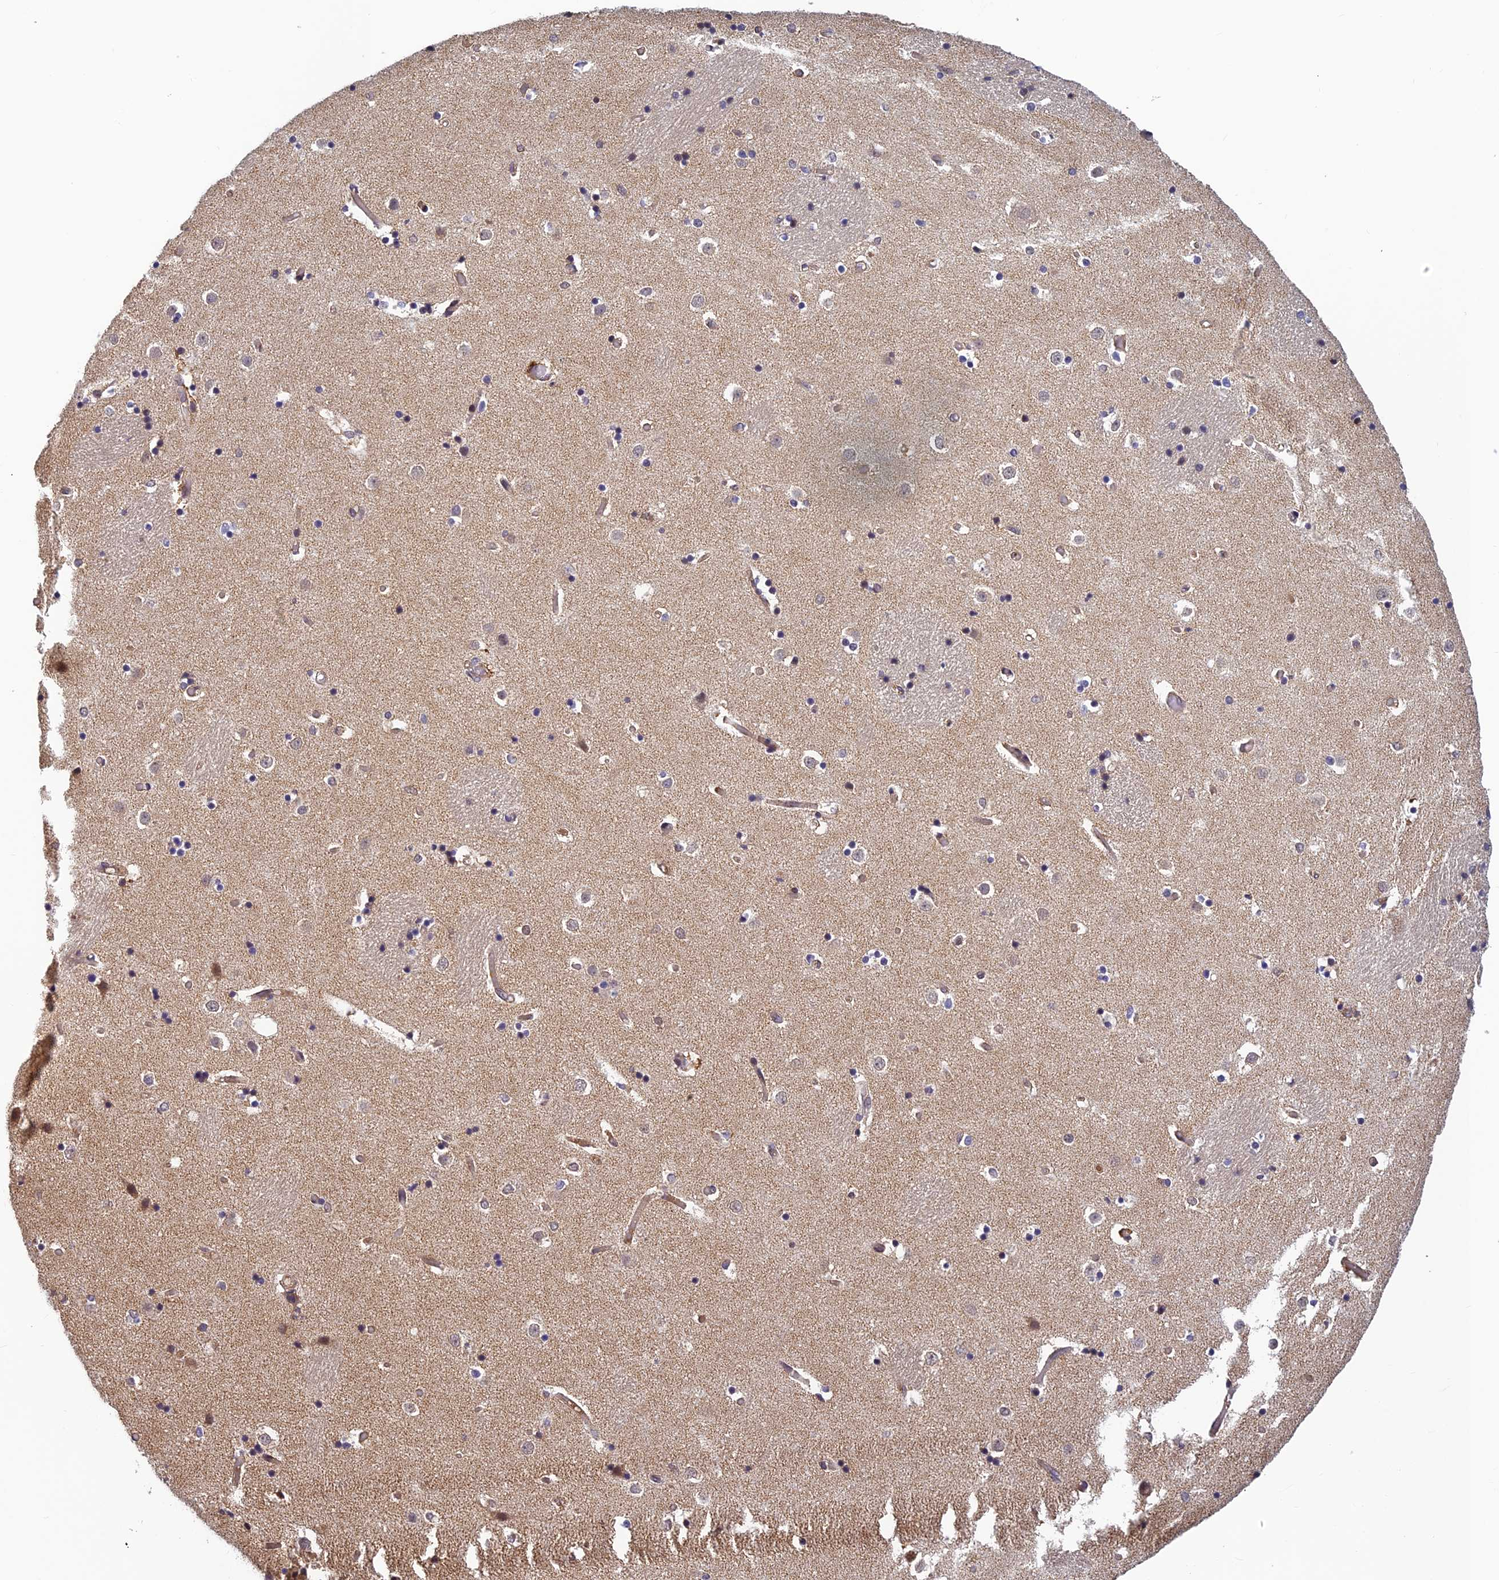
{"staining": {"intensity": "weak", "quantity": "<25%", "location": "cytoplasmic/membranous"}, "tissue": "caudate", "cell_type": "Glial cells", "image_type": "normal", "snomed": [{"axis": "morphology", "description": "Normal tissue, NOS"}, {"axis": "topography", "description": "Lateral ventricle wall"}], "caption": "Immunohistochemical staining of normal human caudate displays no significant staining in glial cells. The staining is performed using DAB brown chromogen with nuclei counter-stained in using hematoxylin.", "gene": "PIKFYVE", "patient": {"sex": "female", "age": 52}}